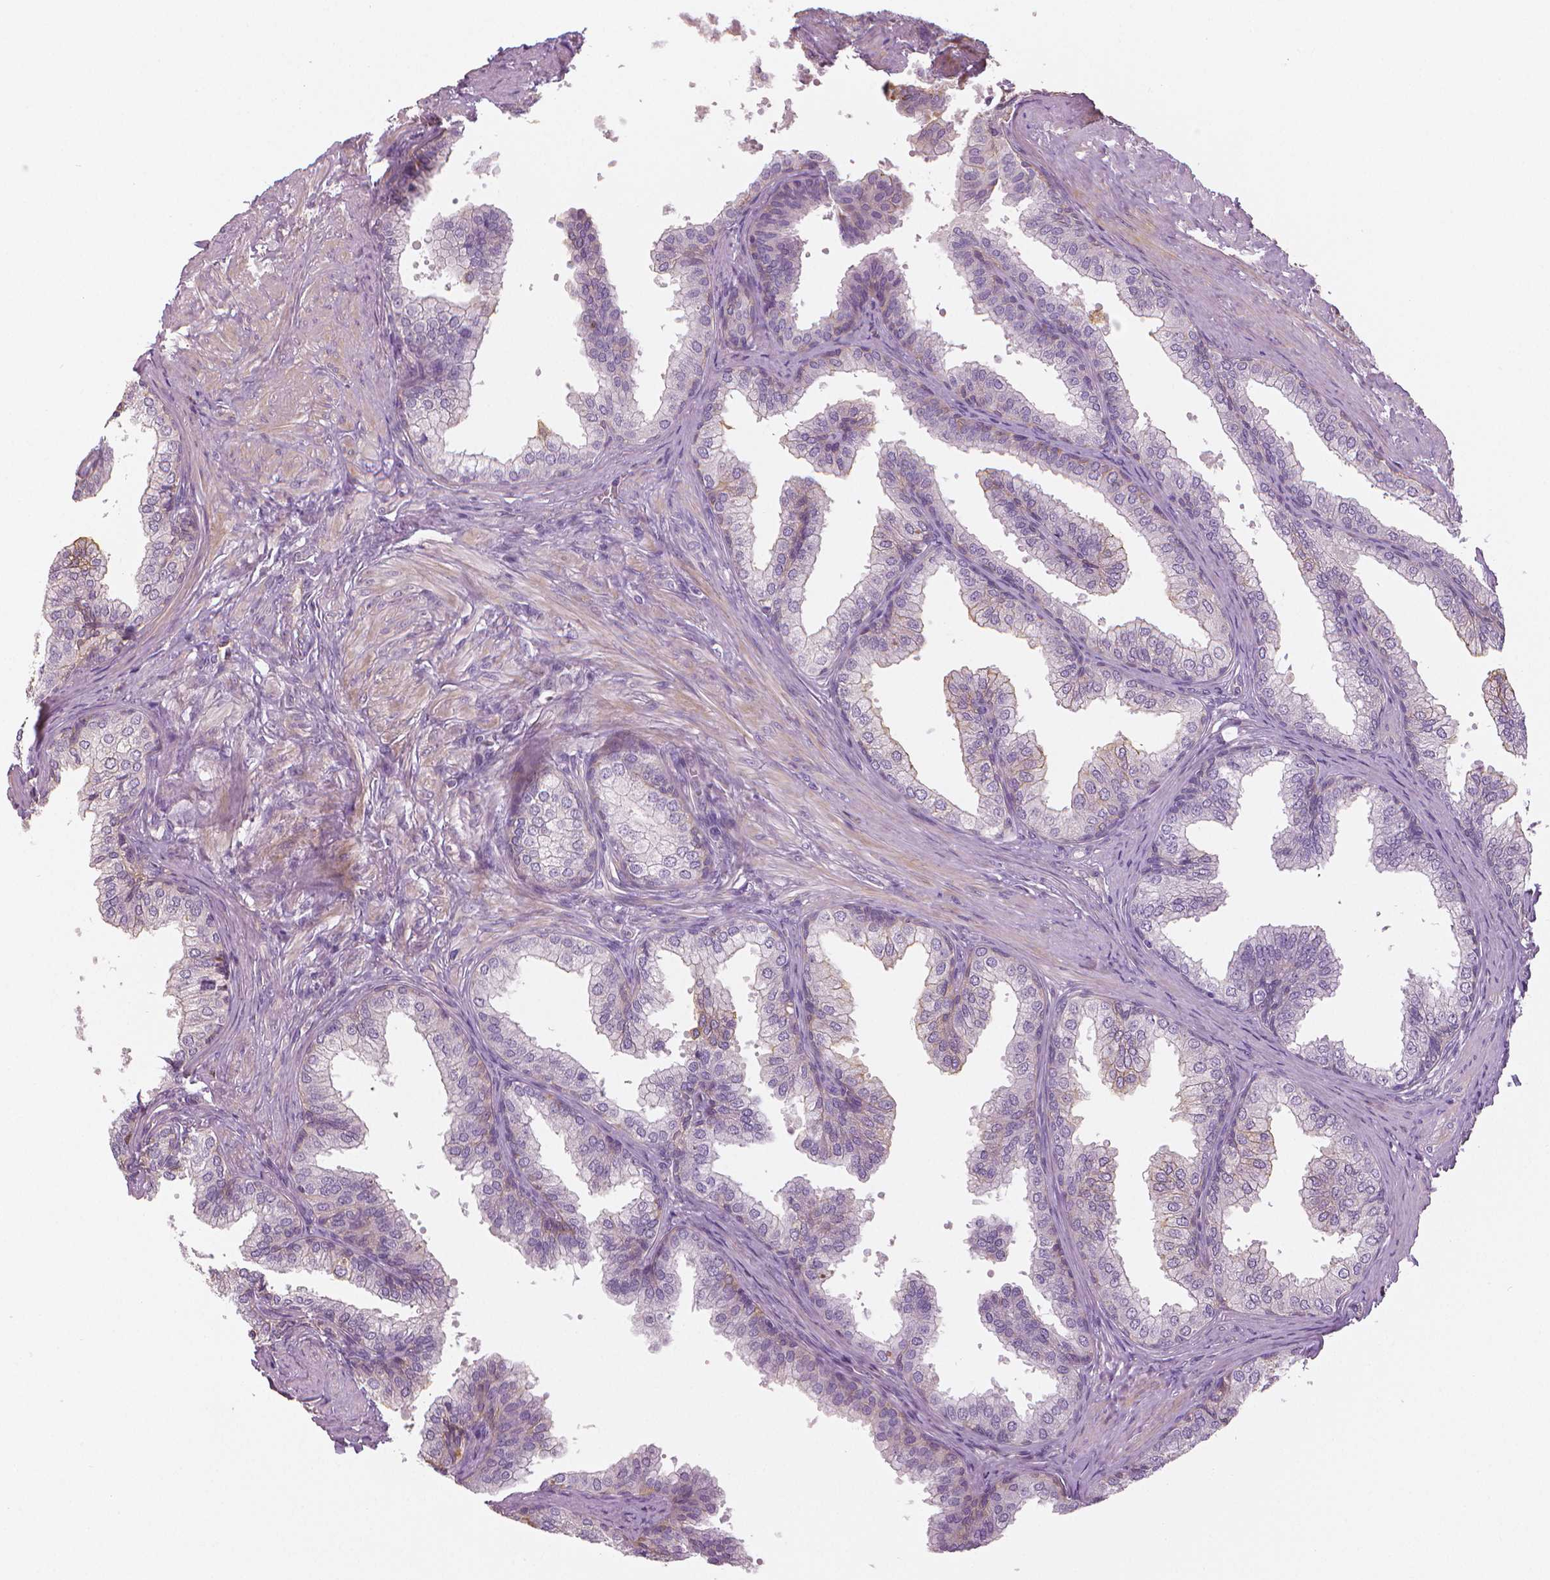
{"staining": {"intensity": "weak", "quantity": "<25%", "location": "cytoplasmic/membranous"}, "tissue": "prostate", "cell_type": "Glandular cells", "image_type": "normal", "snomed": [{"axis": "morphology", "description": "Normal tissue, NOS"}, {"axis": "topography", "description": "Prostate"}, {"axis": "topography", "description": "Peripheral nerve tissue"}], "caption": "Image shows no protein expression in glandular cells of normal prostate. (DAB immunohistochemistry visualized using brightfield microscopy, high magnification).", "gene": "MKI67", "patient": {"sex": "male", "age": 55}}